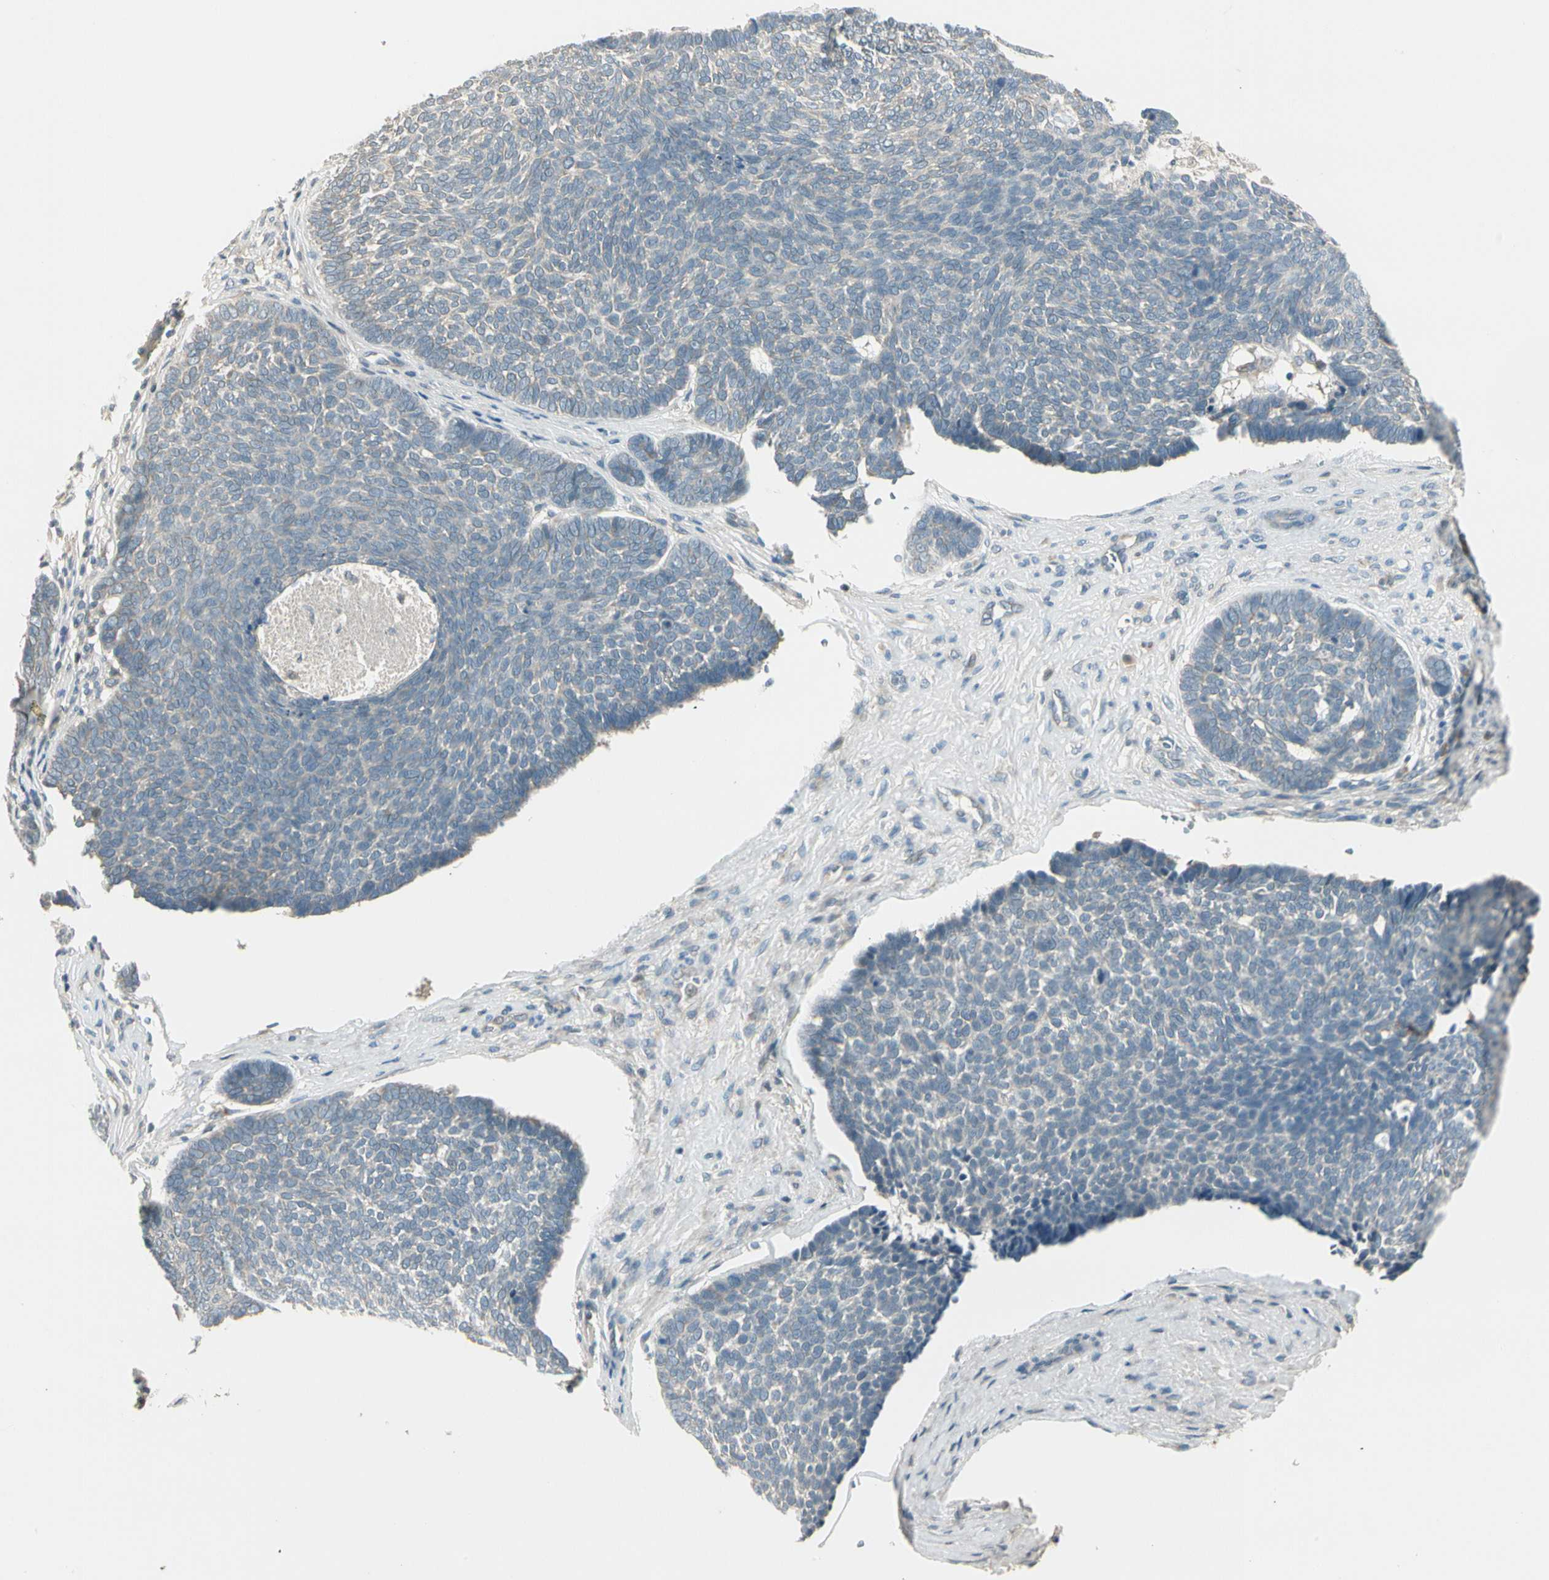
{"staining": {"intensity": "negative", "quantity": "none", "location": "none"}, "tissue": "skin cancer", "cell_type": "Tumor cells", "image_type": "cancer", "snomed": [{"axis": "morphology", "description": "Basal cell carcinoma"}, {"axis": "topography", "description": "Skin"}], "caption": "Skin cancer stained for a protein using IHC shows no staining tumor cells.", "gene": "PCDHB15", "patient": {"sex": "male", "age": 84}}